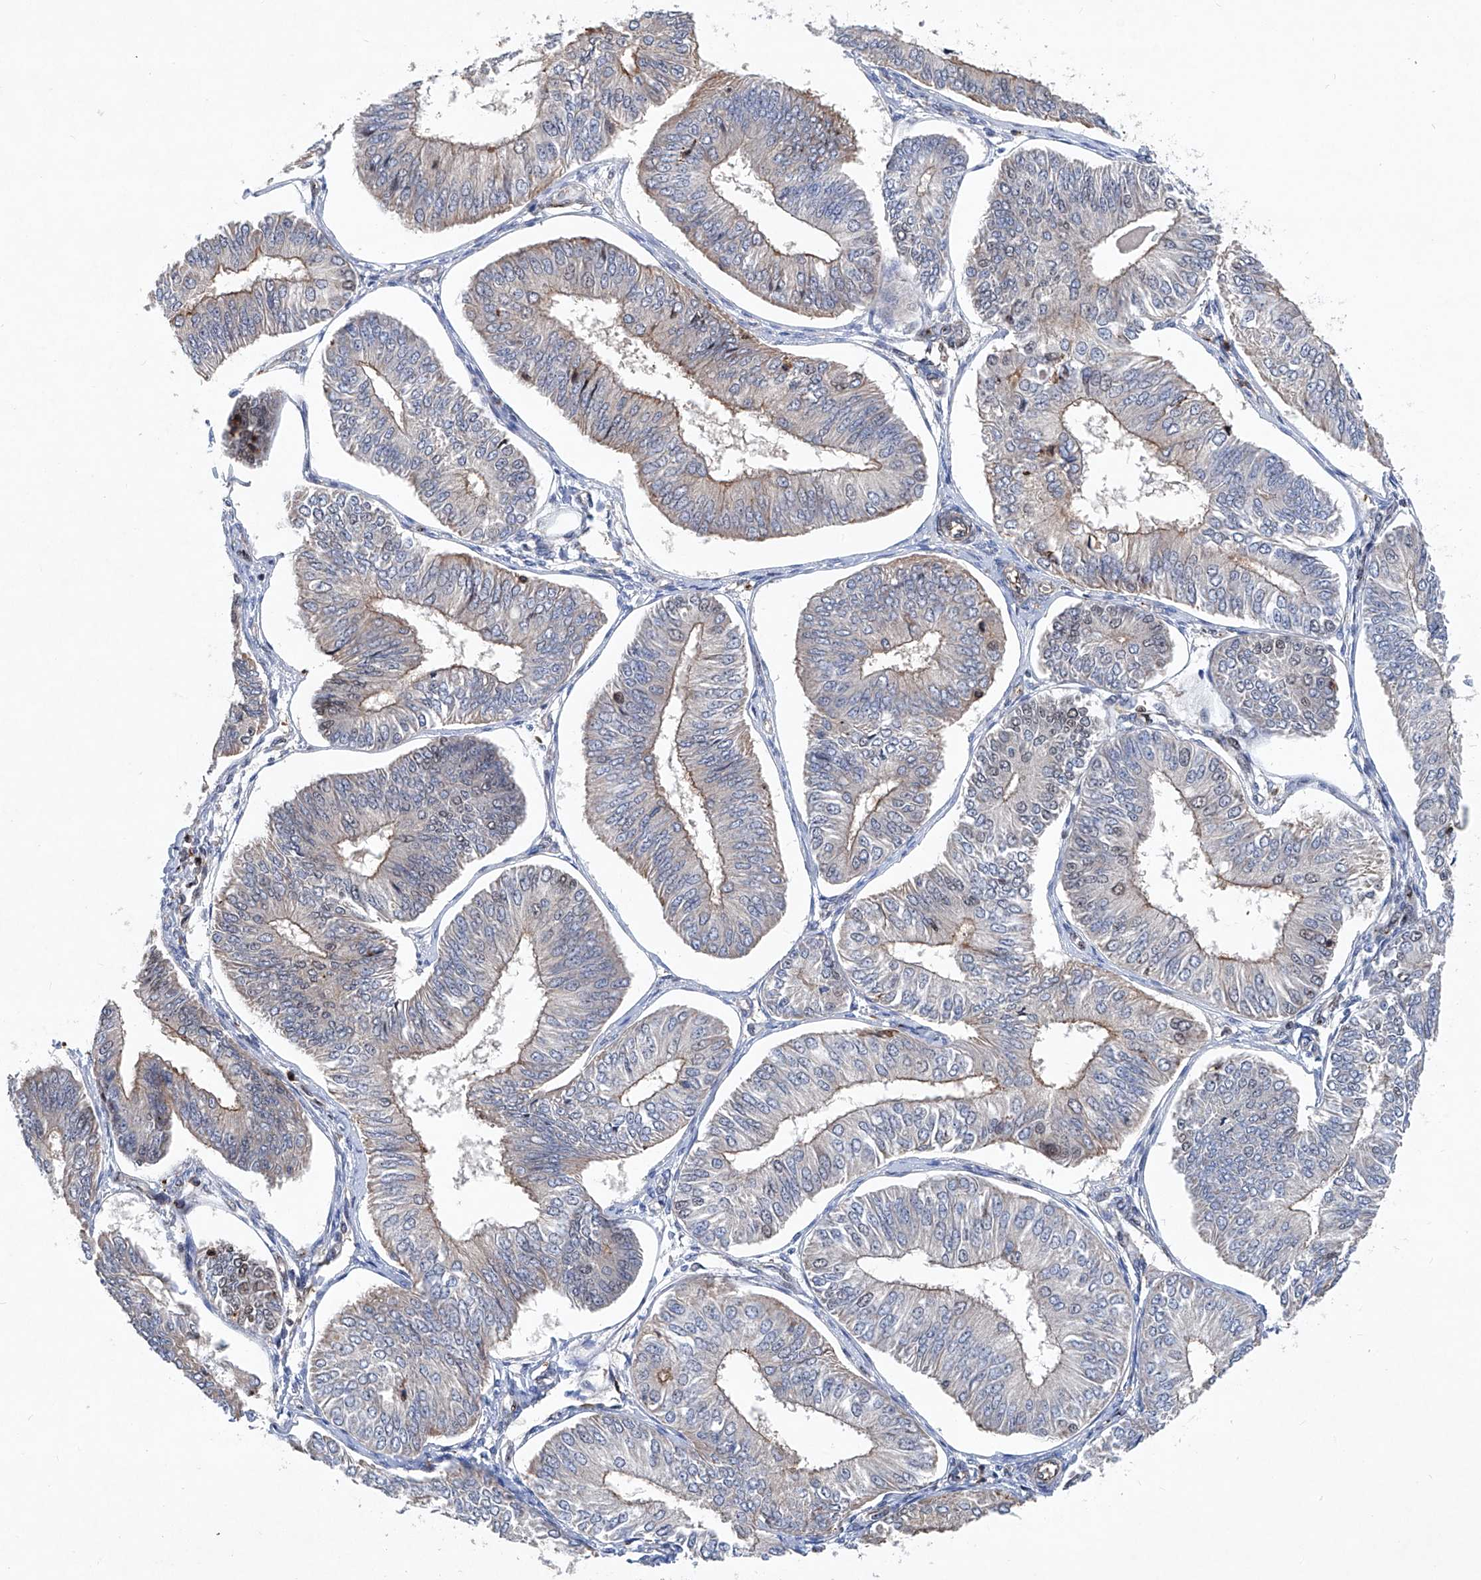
{"staining": {"intensity": "weak", "quantity": "<25%", "location": "cytoplasmic/membranous"}, "tissue": "endometrial cancer", "cell_type": "Tumor cells", "image_type": "cancer", "snomed": [{"axis": "morphology", "description": "Adenocarcinoma, NOS"}, {"axis": "topography", "description": "Endometrium"}], "caption": "This photomicrograph is of endometrial adenocarcinoma stained with immunohistochemistry to label a protein in brown with the nuclei are counter-stained blue. There is no staining in tumor cells.", "gene": "NT5C3A", "patient": {"sex": "female", "age": 58}}